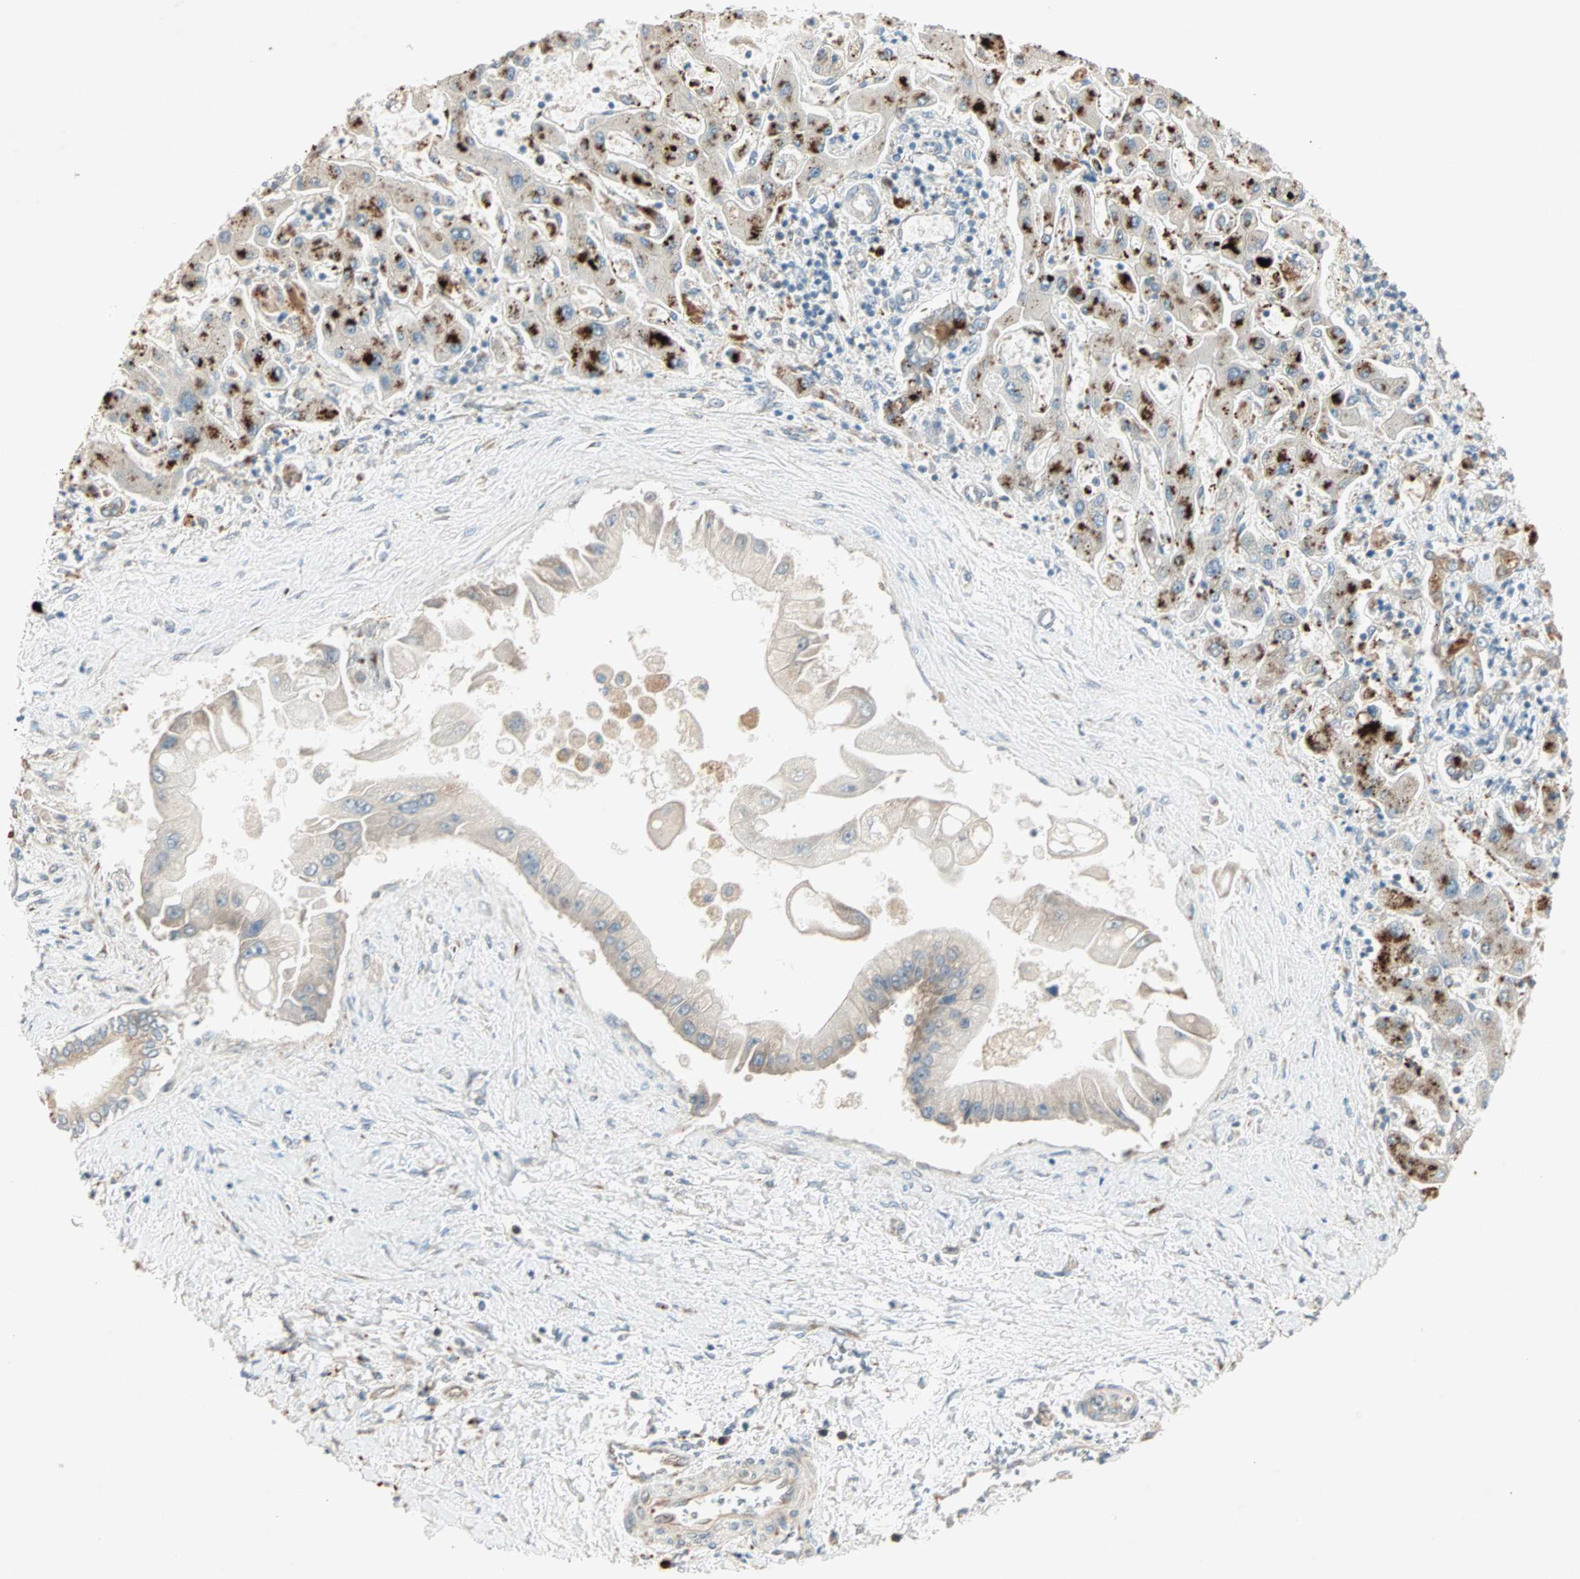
{"staining": {"intensity": "weak", "quantity": ">75%", "location": "cytoplasmic/membranous"}, "tissue": "liver cancer", "cell_type": "Tumor cells", "image_type": "cancer", "snomed": [{"axis": "morphology", "description": "Cholangiocarcinoma"}, {"axis": "topography", "description": "Liver"}], "caption": "Protein staining of liver cancer tissue exhibits weak cytoplasmic/membranous staining in about >75% of tumor cells. Nuclei are stained in blue.", "gene": "ZNF37A", "patient": {"sex": "male", "age": 50}}